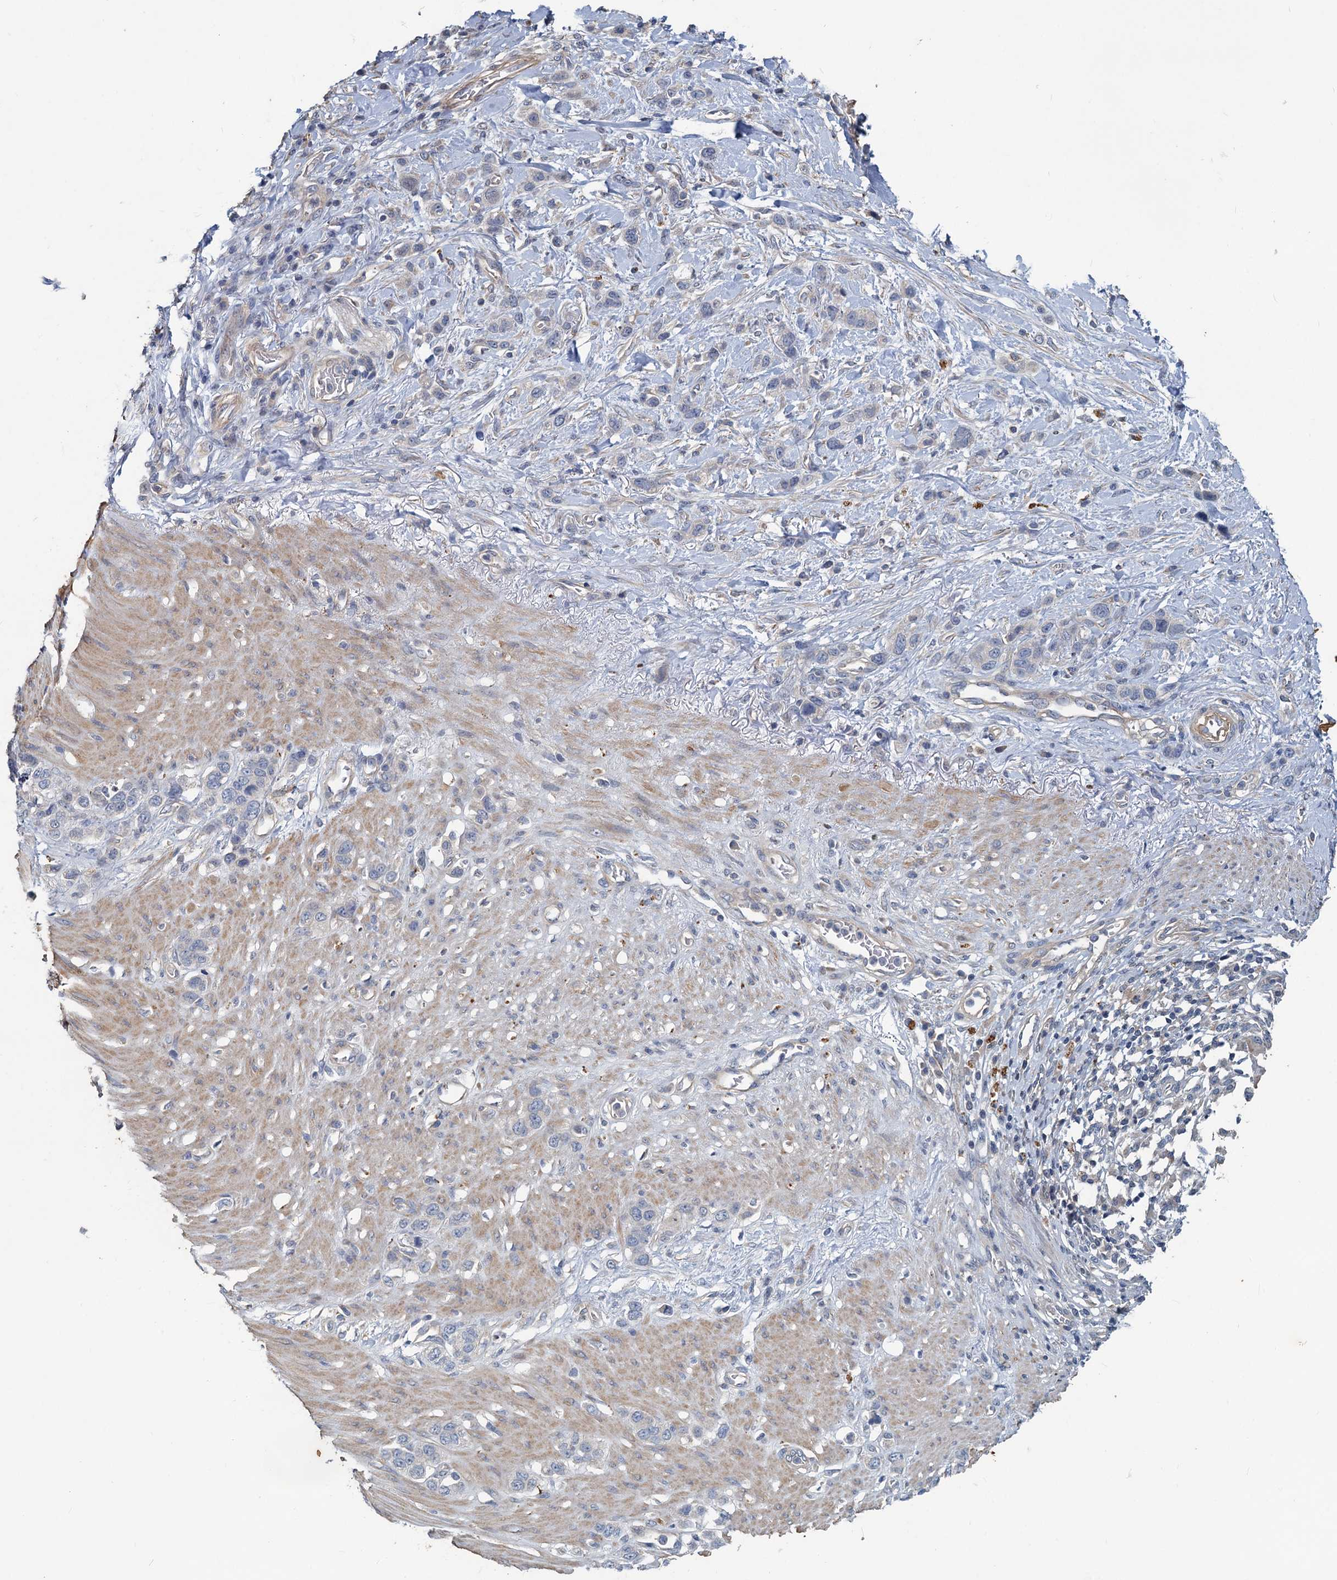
{"staining": {"intensity": "negative", "quantity": "none", "location": "none"}, "tissue": "stomach cancer", "cell_type": "Tumor cells", "image_type": "cancer", "snomed": [{"axis": "morphology", "description": "Adenocarcinoma, NOS"}, {"axis": "morphology", "description": "Adenocarcinoma, High grade"}, {"axis": "topography", "description": "Stomach, upper"}, {"axis": "topography", "description": "Stomach, lower"}], "caption": "Adenocarcinoma (stomach) was stained to show a protein in brown. There is no significant positivity in tumor cells. Brightfield microscopy of immunohistochemistry stained with DAB (brown) and hematoxylin (blue), captured at high magnification.", "gene": "SLC2A7", "patient": {"sex": "female", "age": 65}}